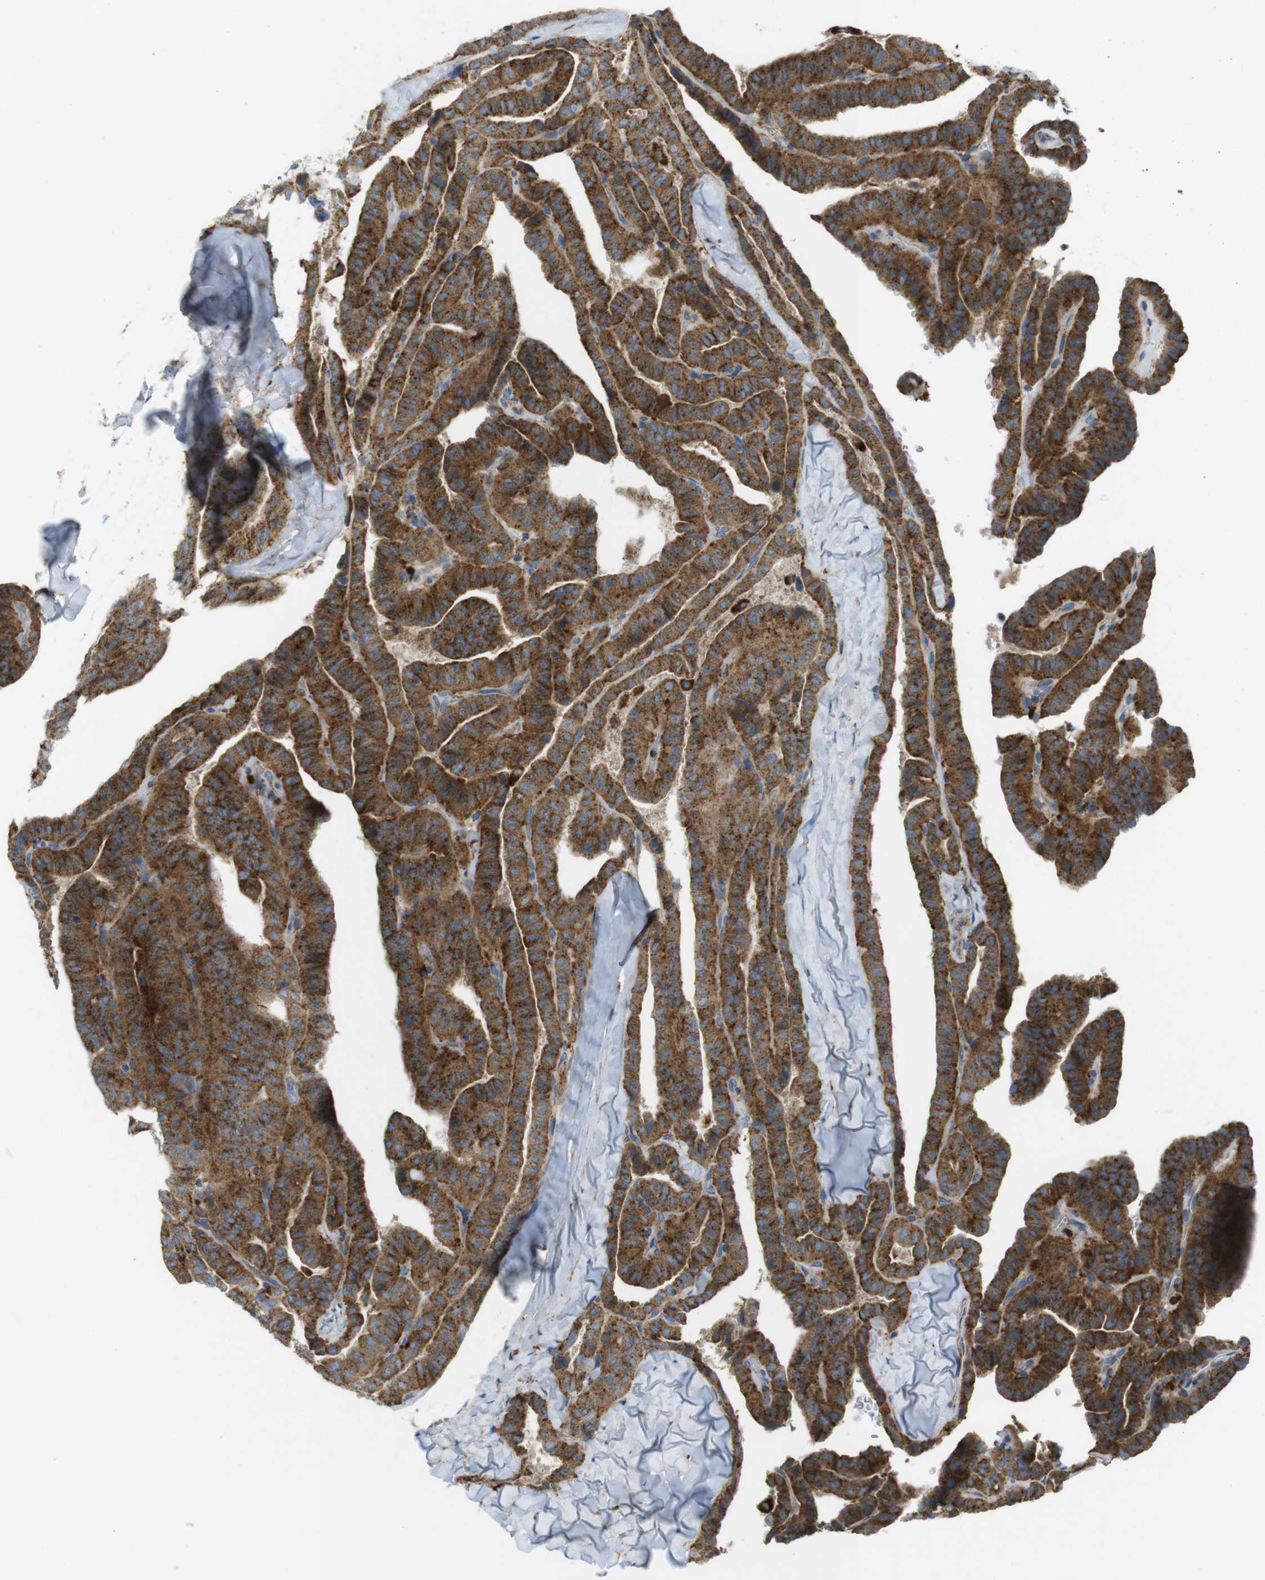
{"staining": {"intensity": "strong", "quantity": ">75%", "location": "cytoplasmic/membranous"}, "tissue": "thyroid cancer", "cell_type": "Tumor cells", "image_type": "cancer", "snomed": [{"axis": "morphology", "description": "Papillary adenocarcinoma, NOS"}, {"axis": "topography", "description": "Thyroid gland"}], "caption": "A brown stain highlights strong cytoplasmic/membranous expression of a protein in human papillary adenocarcinoma (thyroid) tumor cells.", "gene": "LAMP1", "patient": {"sex": "male", "age": 77}}